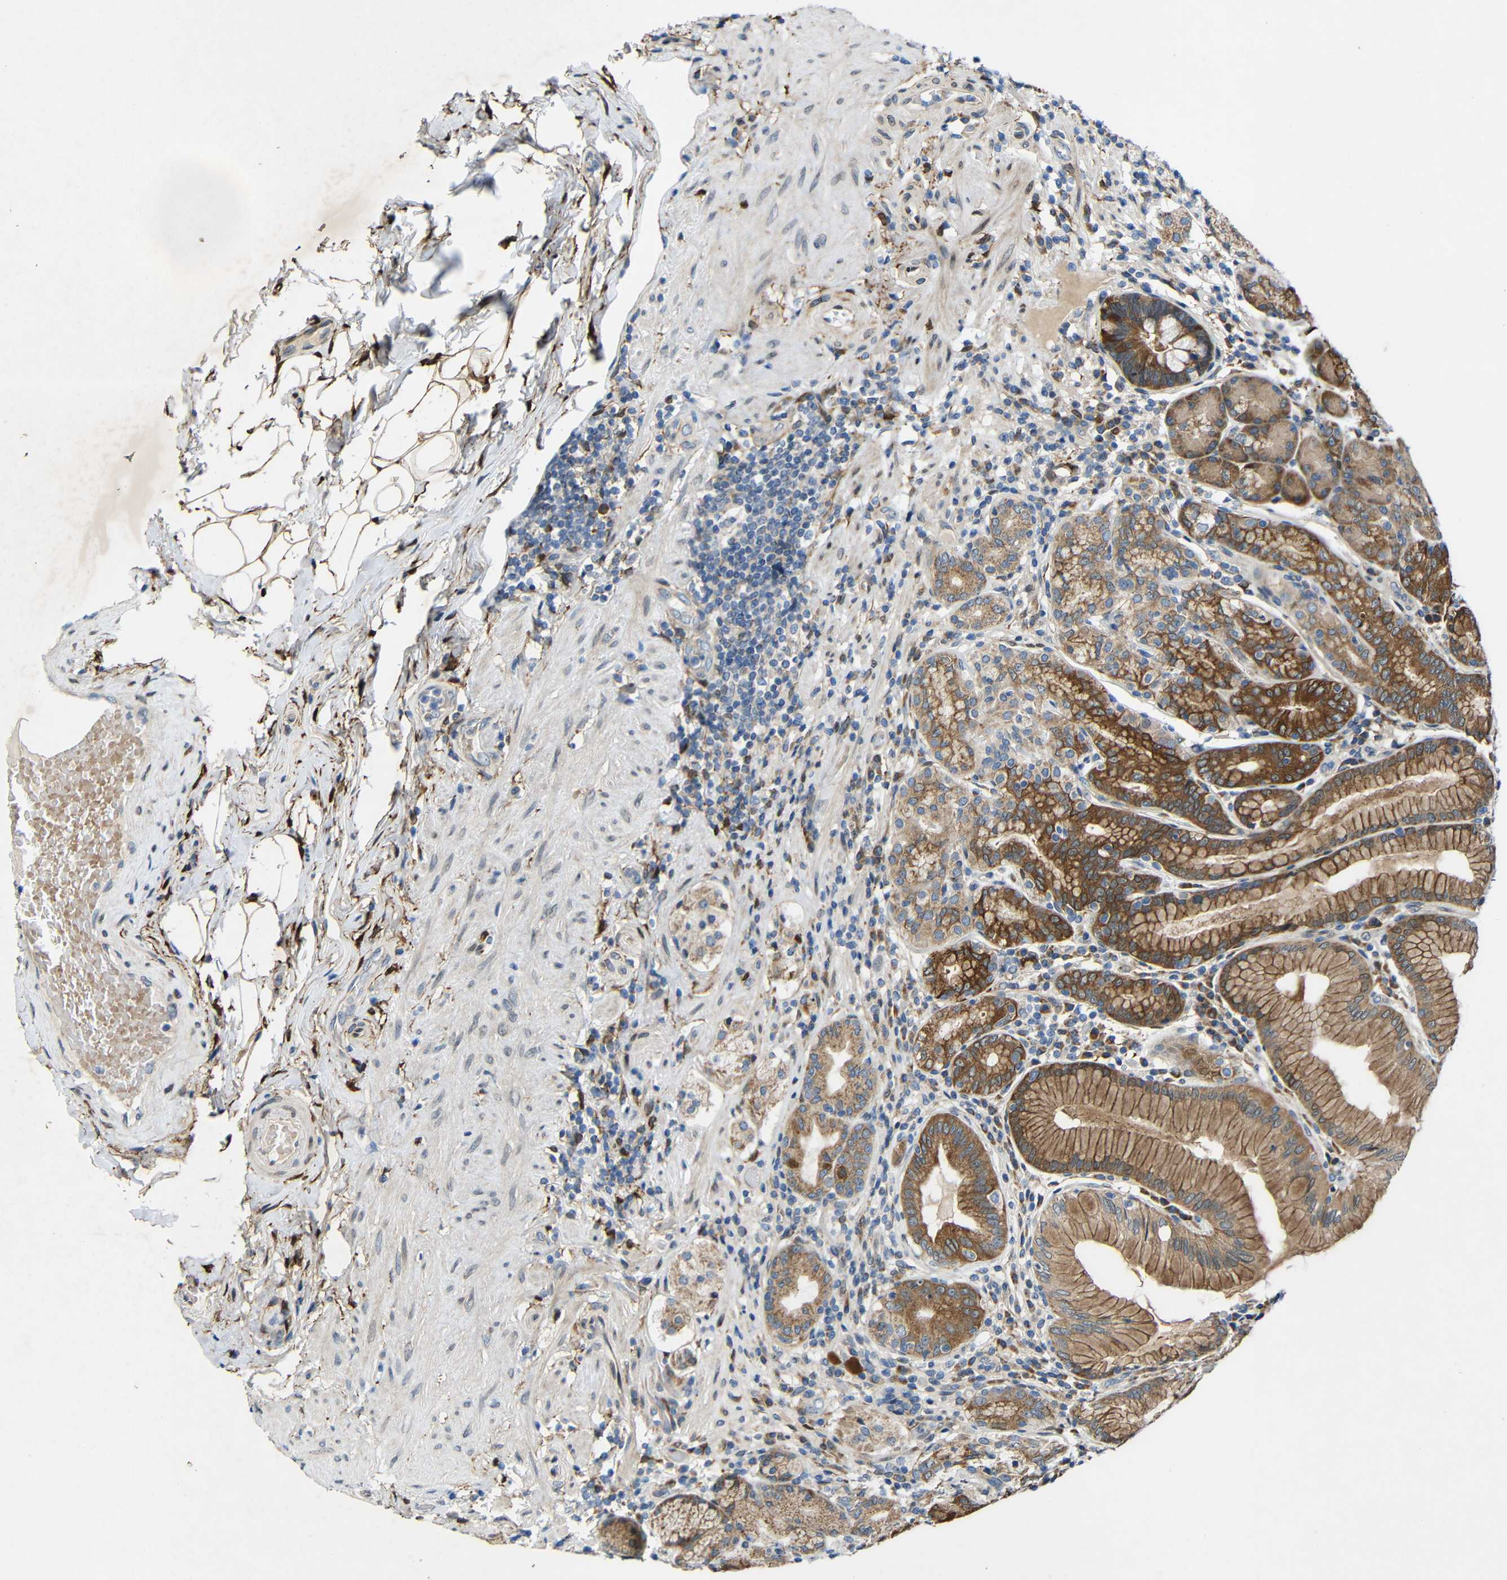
{"staining": {"intensity": "moderate", "quantity": ">75%", "location": "cytoplasmic/membranous"}, "tissue": "stomach", "cell_type": "Glandular cells", "image_type": "normal", "snomed": [{"axis": "morphology", "description": "Normal tissue, NOS"}, {"axis": "topography", "description": "Stomach, lower"}], "caption": "This is a micrograph of IHC staining of benign stomach, which shows moderate positivity in the cytoplasmic/membranous of glandular cells.", "gene": "TMEM25", "patient": {"sex": "female", "age": 76}}